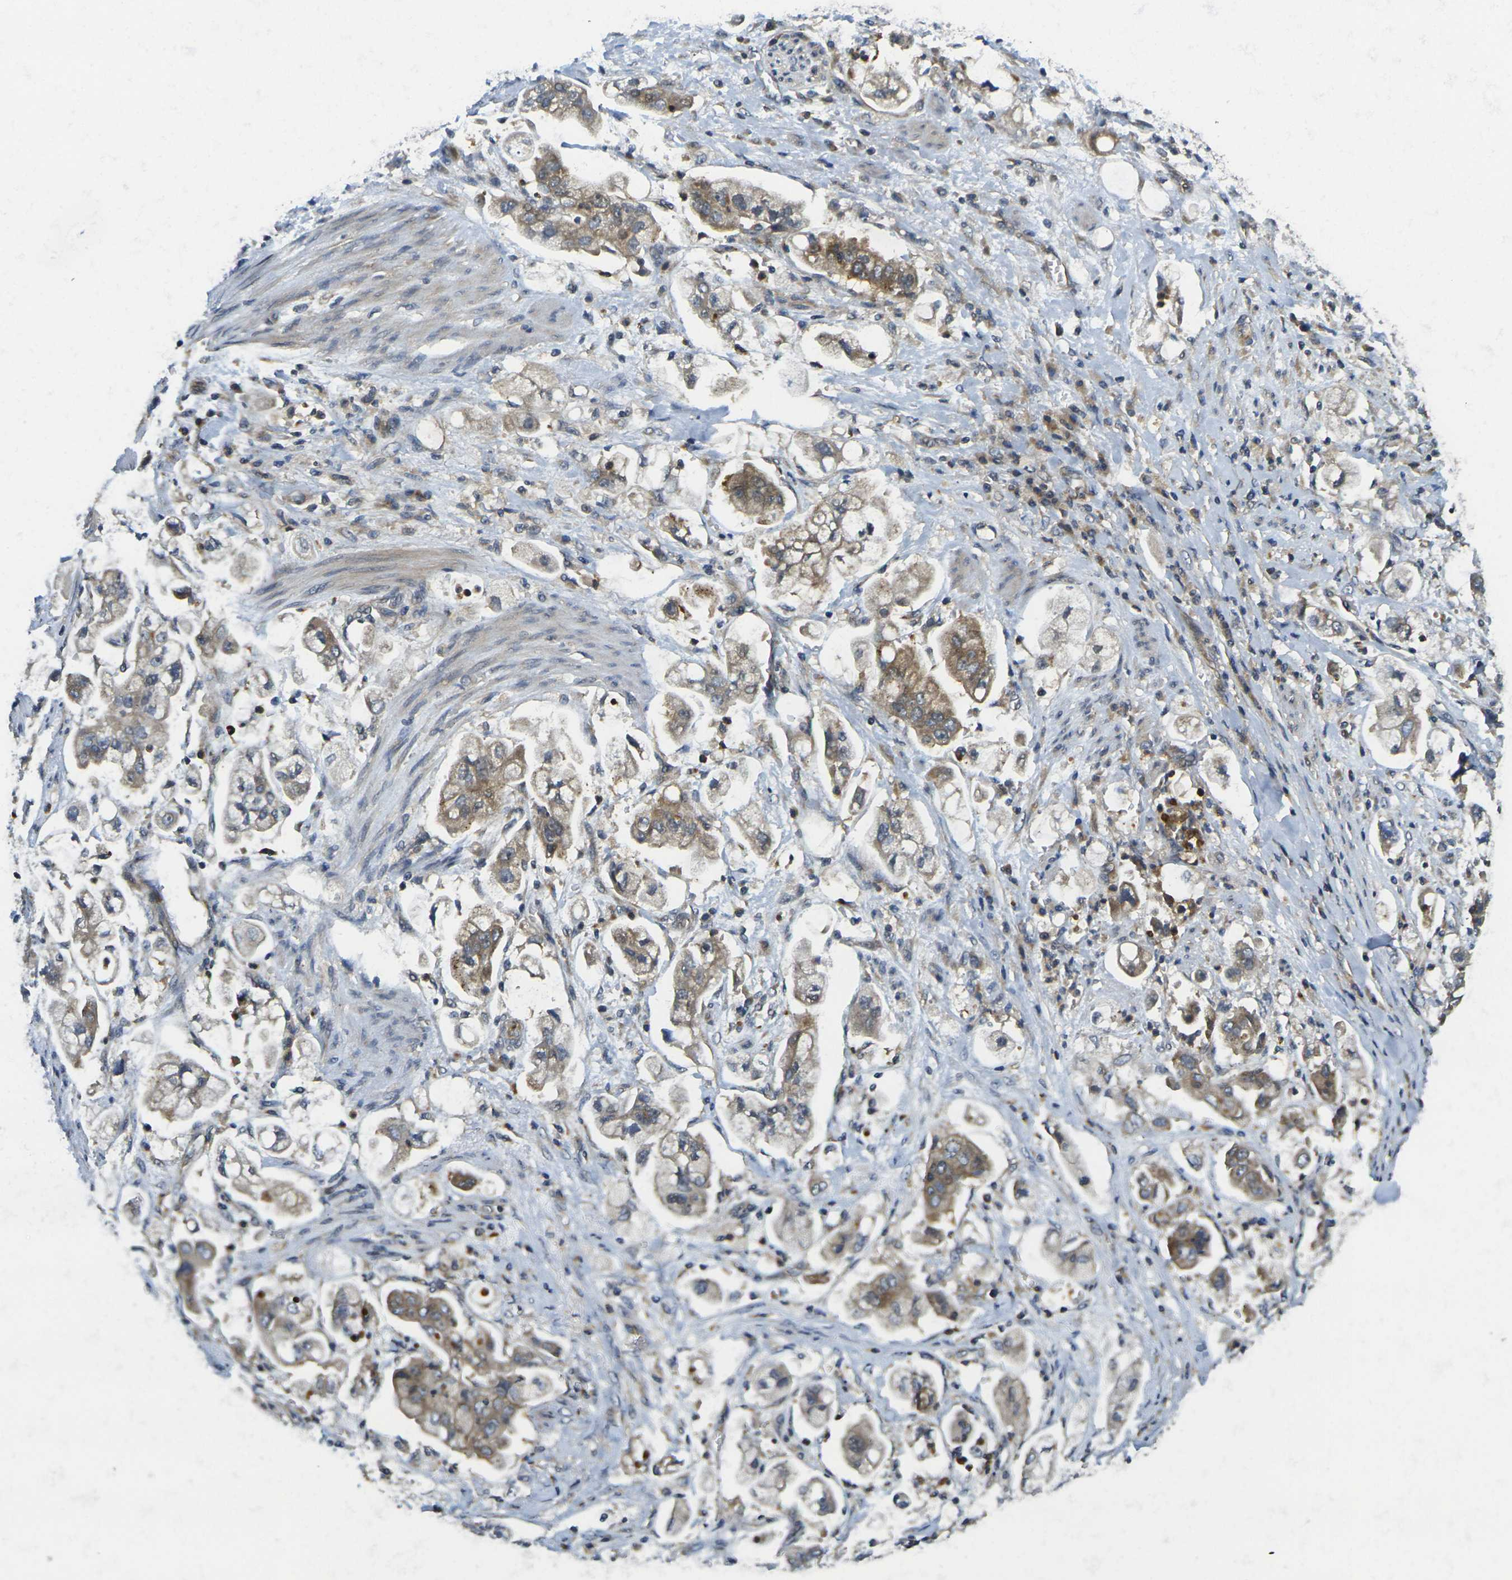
{"staining": {"intensity": "moderate", "quantity": ">75%", "location": "cytoplasmic/membranous"}, "tissue": "stomach cancer", "cell_type": "Tumor cells", "image_type": "cancer", "snomed": [{"axis": "morphology", "description": "Adenocarcinoma, NOS"}, {"axis": "topography", "description": "Stomach"}], "caption": "DAB (3,3'-diaminobenzidine) immunohistochemical staining of stomach cancer displays moderate cytoplasmic/membranous protein positivity in about >75% of tumor cells.", "gene": "MINAR2", "patient": {"sex": "male", "age": 62}}